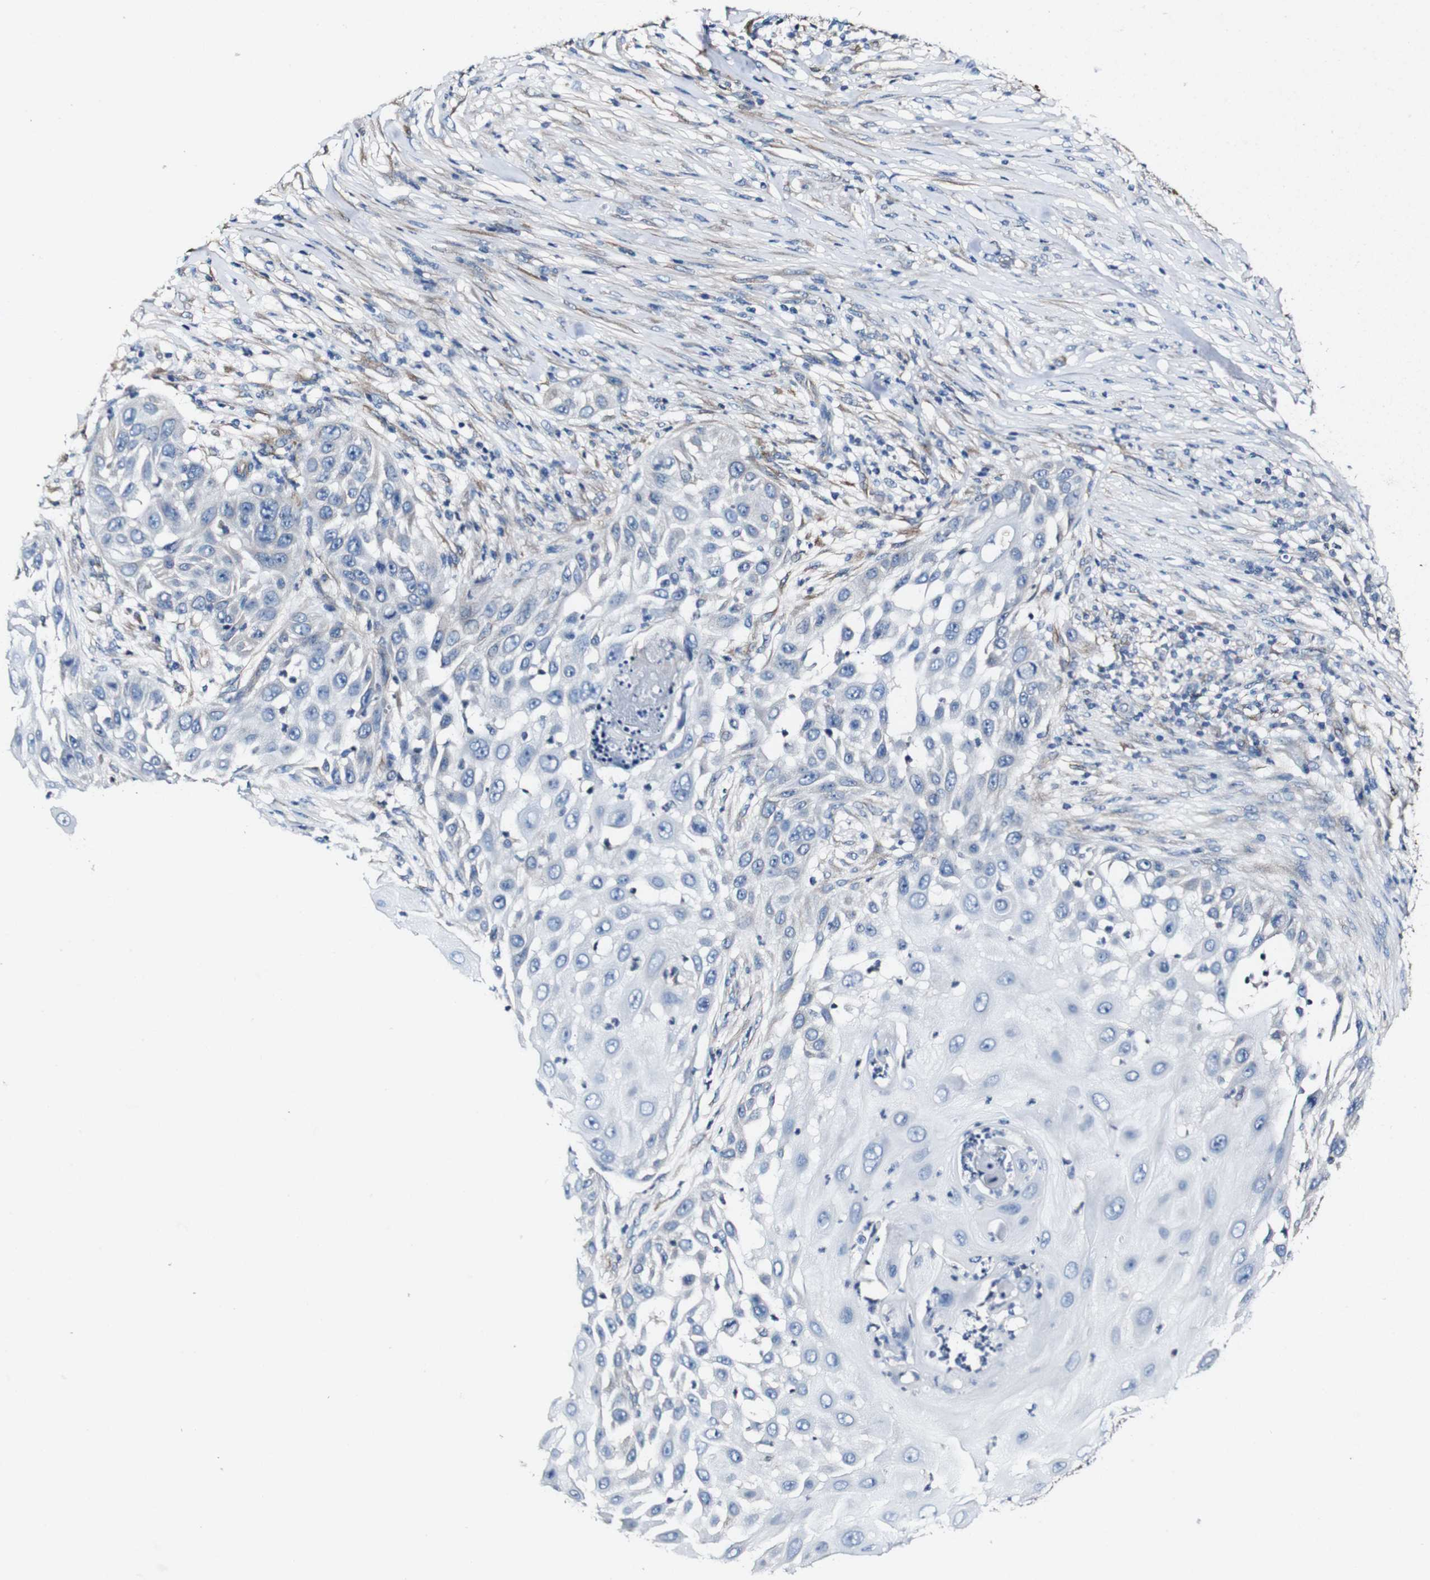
{"staining": {"intensity": "negative", "quantity": "none", "location": "none"}, "tissue": "skin cancer", "cell_type": "Tumor cells", "image_type": "cancer", "snomed": [{"axis": "morphology", "description": "Squamous cell carcinoma, NOS"}, {"axis": "topography", "description": "Skin"}], "caption": "Squamous cell carcinoma (skin) was stained to show a protein in brown. There is no significant staining in tumor cells.", "gene": "GRAMD1A", "patient": {"sex": "female", "age": 44}}